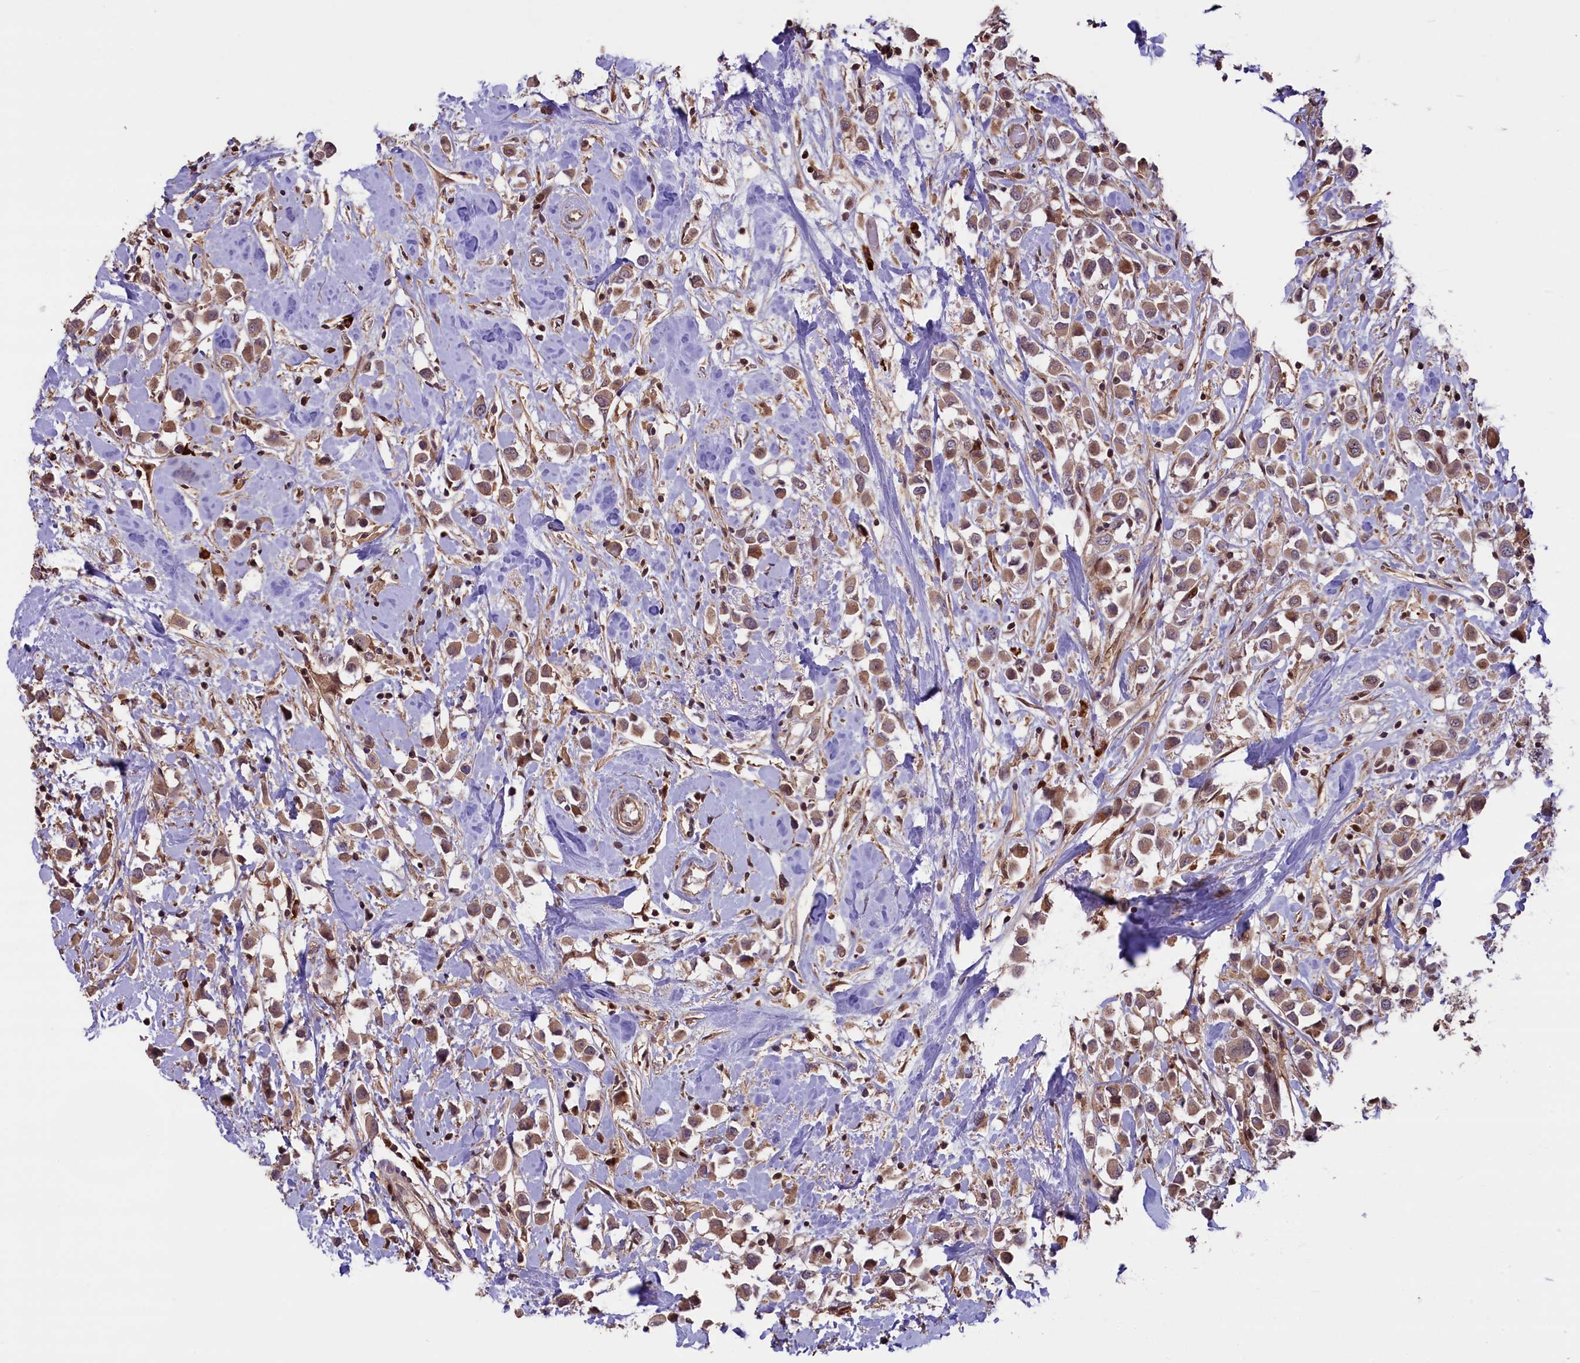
{"staining": {"intensity": "moderate", "quantity": ">75%", "location": "cytoplasmic/membranous,nuclear"}, "tissue": "breast cancer", "cell_type": "Tumor cells", "image_type": "cancer", "snomed": [{"axis": "morphology", "description": "Duct carcinoma"}, {"axis": "topography", "description": "Breast"}], "caption": "This histopathology image shows IHC staining of human breast cancer, with medium moderate cytoplasmic/membranous and nuclear staining in approximately >75% of tumor cells.", "gene": "RIC8A", "patient": {"sex": "female", "age": 61}}